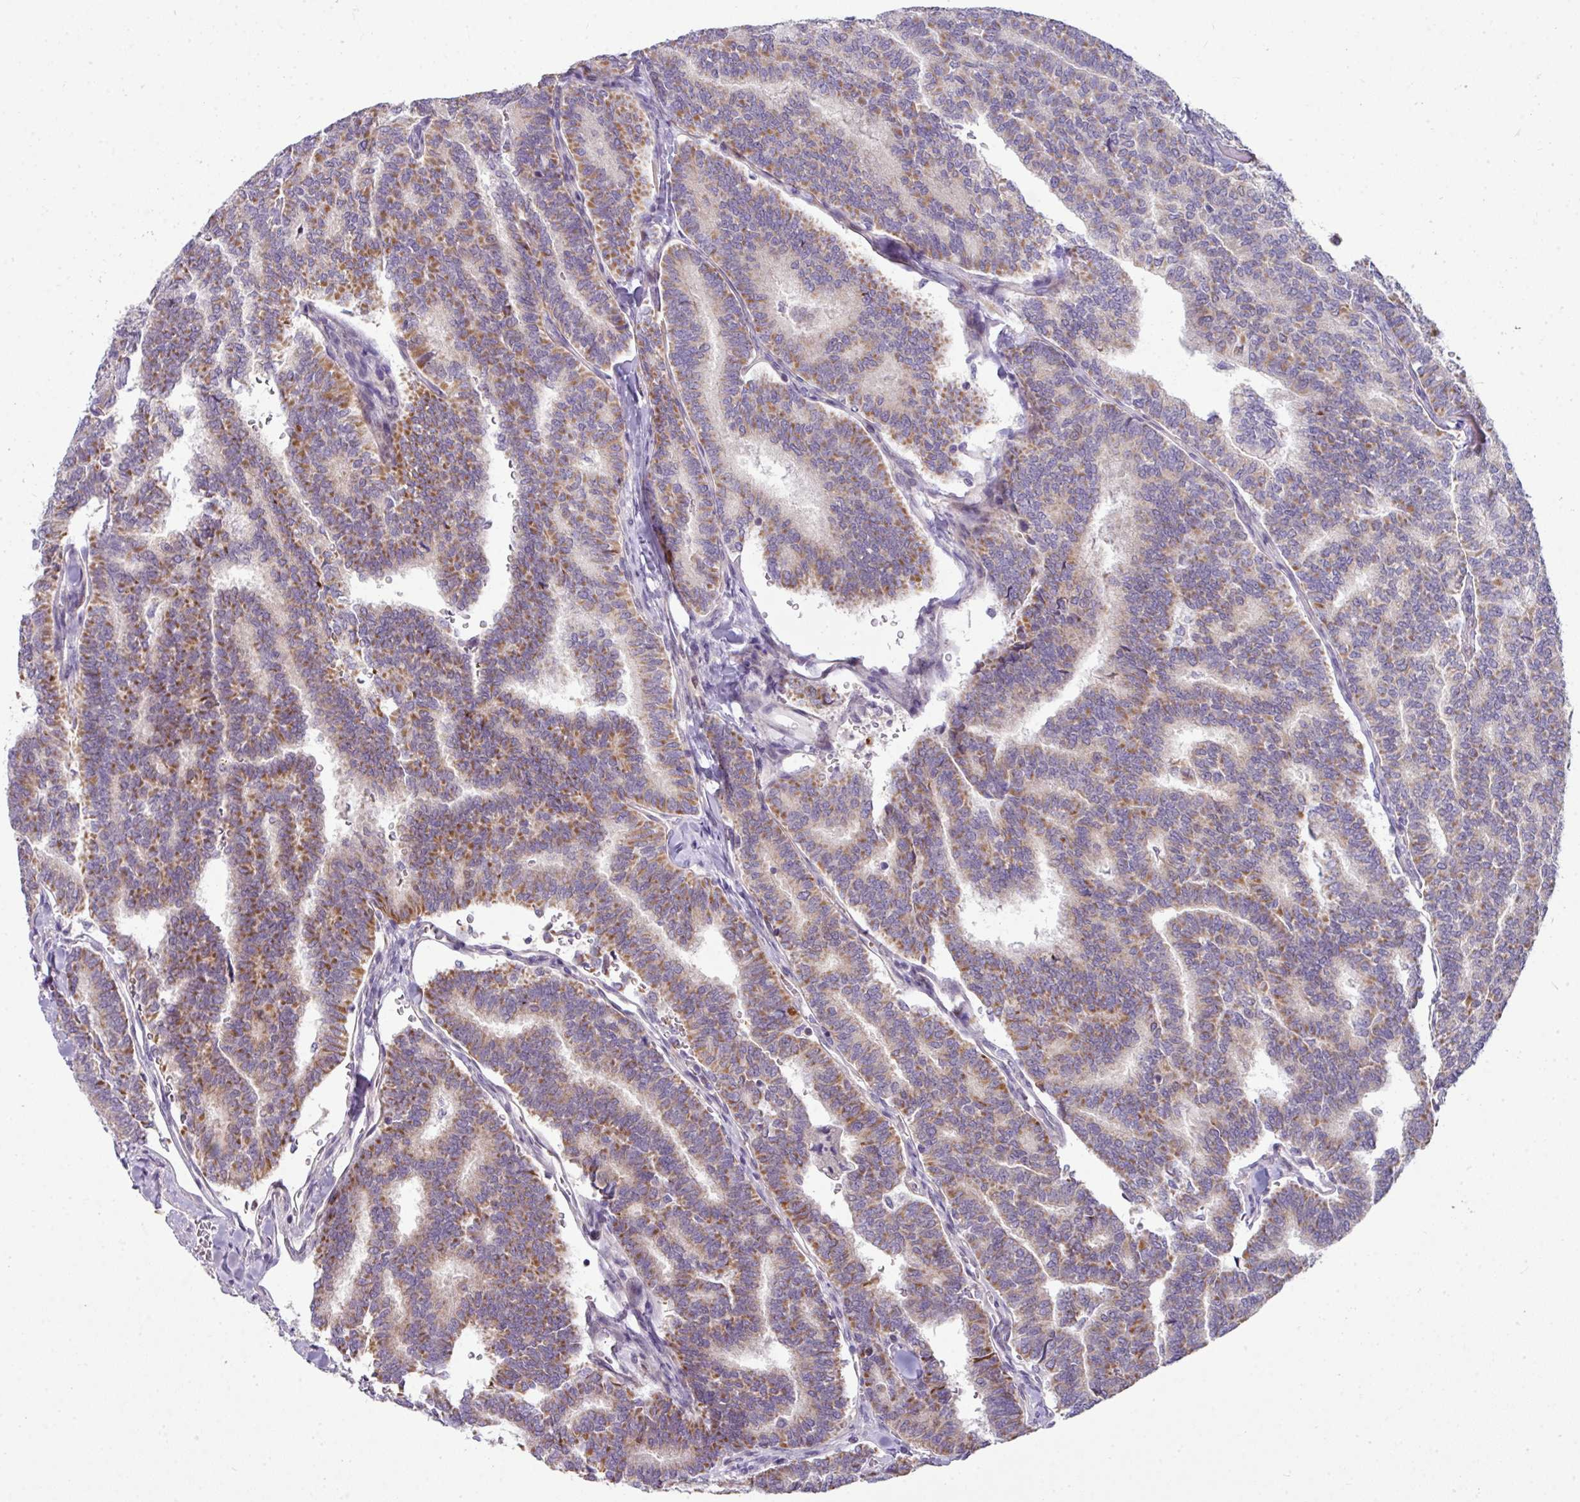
{"staining": {"intensity": "moderate", "quantity": ">75%", "location": "cytoplasmic/membranous"}, "tissue": "thyroid cancer", "cell_type": "Tumor cells", "image_type": "cancer", "snomed": [{"axis": "morphology", "description": "Papillary adenocarcinoma, NOS"}, {"axis": "topography", "description": "Thyroid gland"}], "caption": "Papillary adenocarcinoma (thyroid) stained for a protein exhibits moderate cytoplasmic/membranous positivity in tumor cells.", "gene": "STAT5A", "patient": {"sex": "female", "age": 35}}